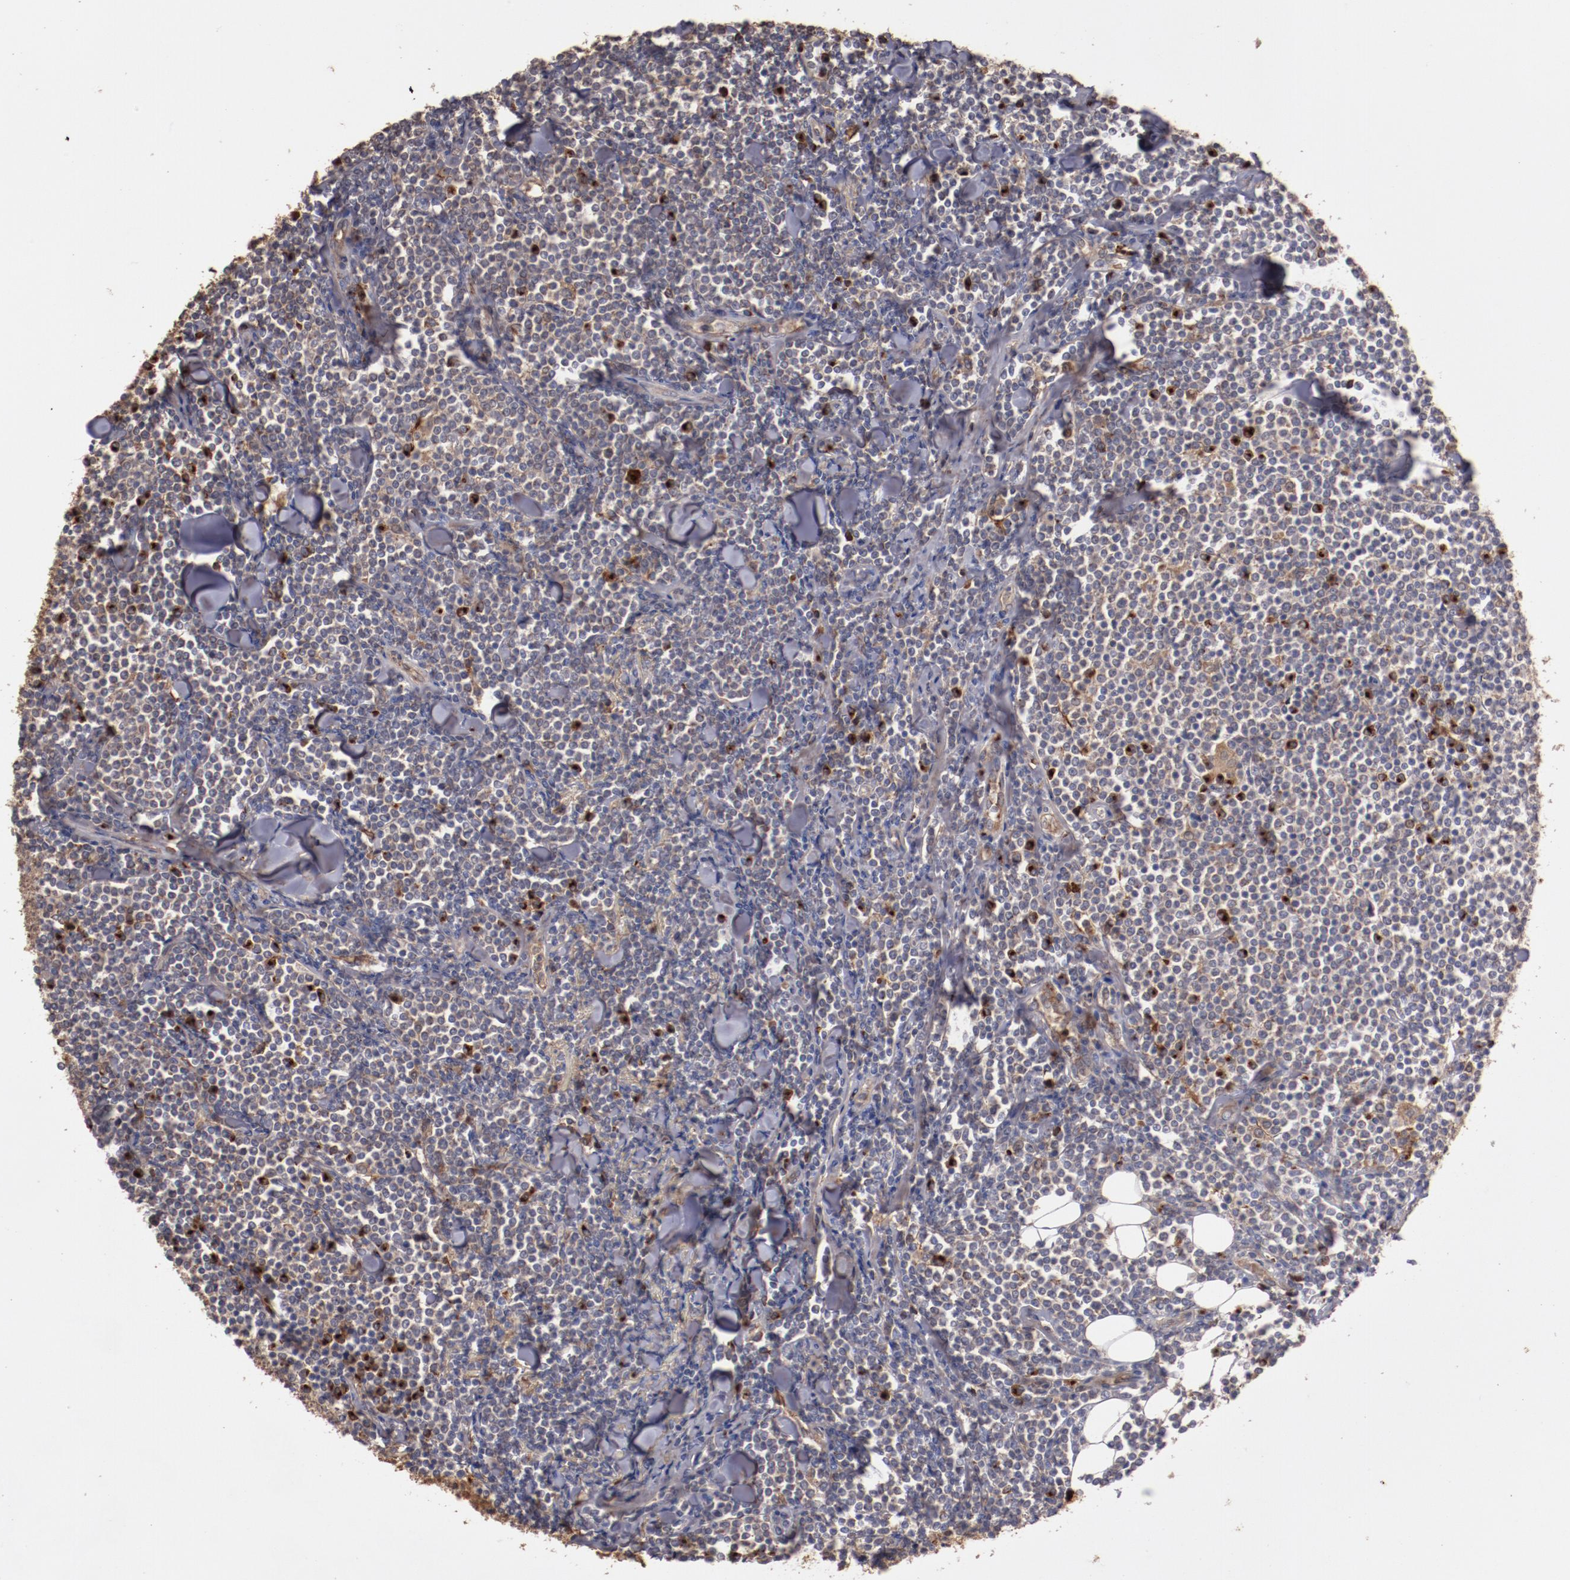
{"staining": {"intensity": "weak", "quantity": "<25%", "location": "cytoplasmic/membranous"}, "tissue": "lymphoma", "cell_type": "Tumor cells", "image_type": "cancer", "snomed": [{"axis": "morphology", "description": "Malignant lymphoma, non-Hodgkin's type, Low grade"}, {"axis": "topography", "description": "Soft tissue"}], "caption": "Tumor cells show no significant protein staining in low-grade malignant lymphoma, non-Hodgkin's type.", "gene": "SRRD", "patient": {"sex": "male", "age": 92}}